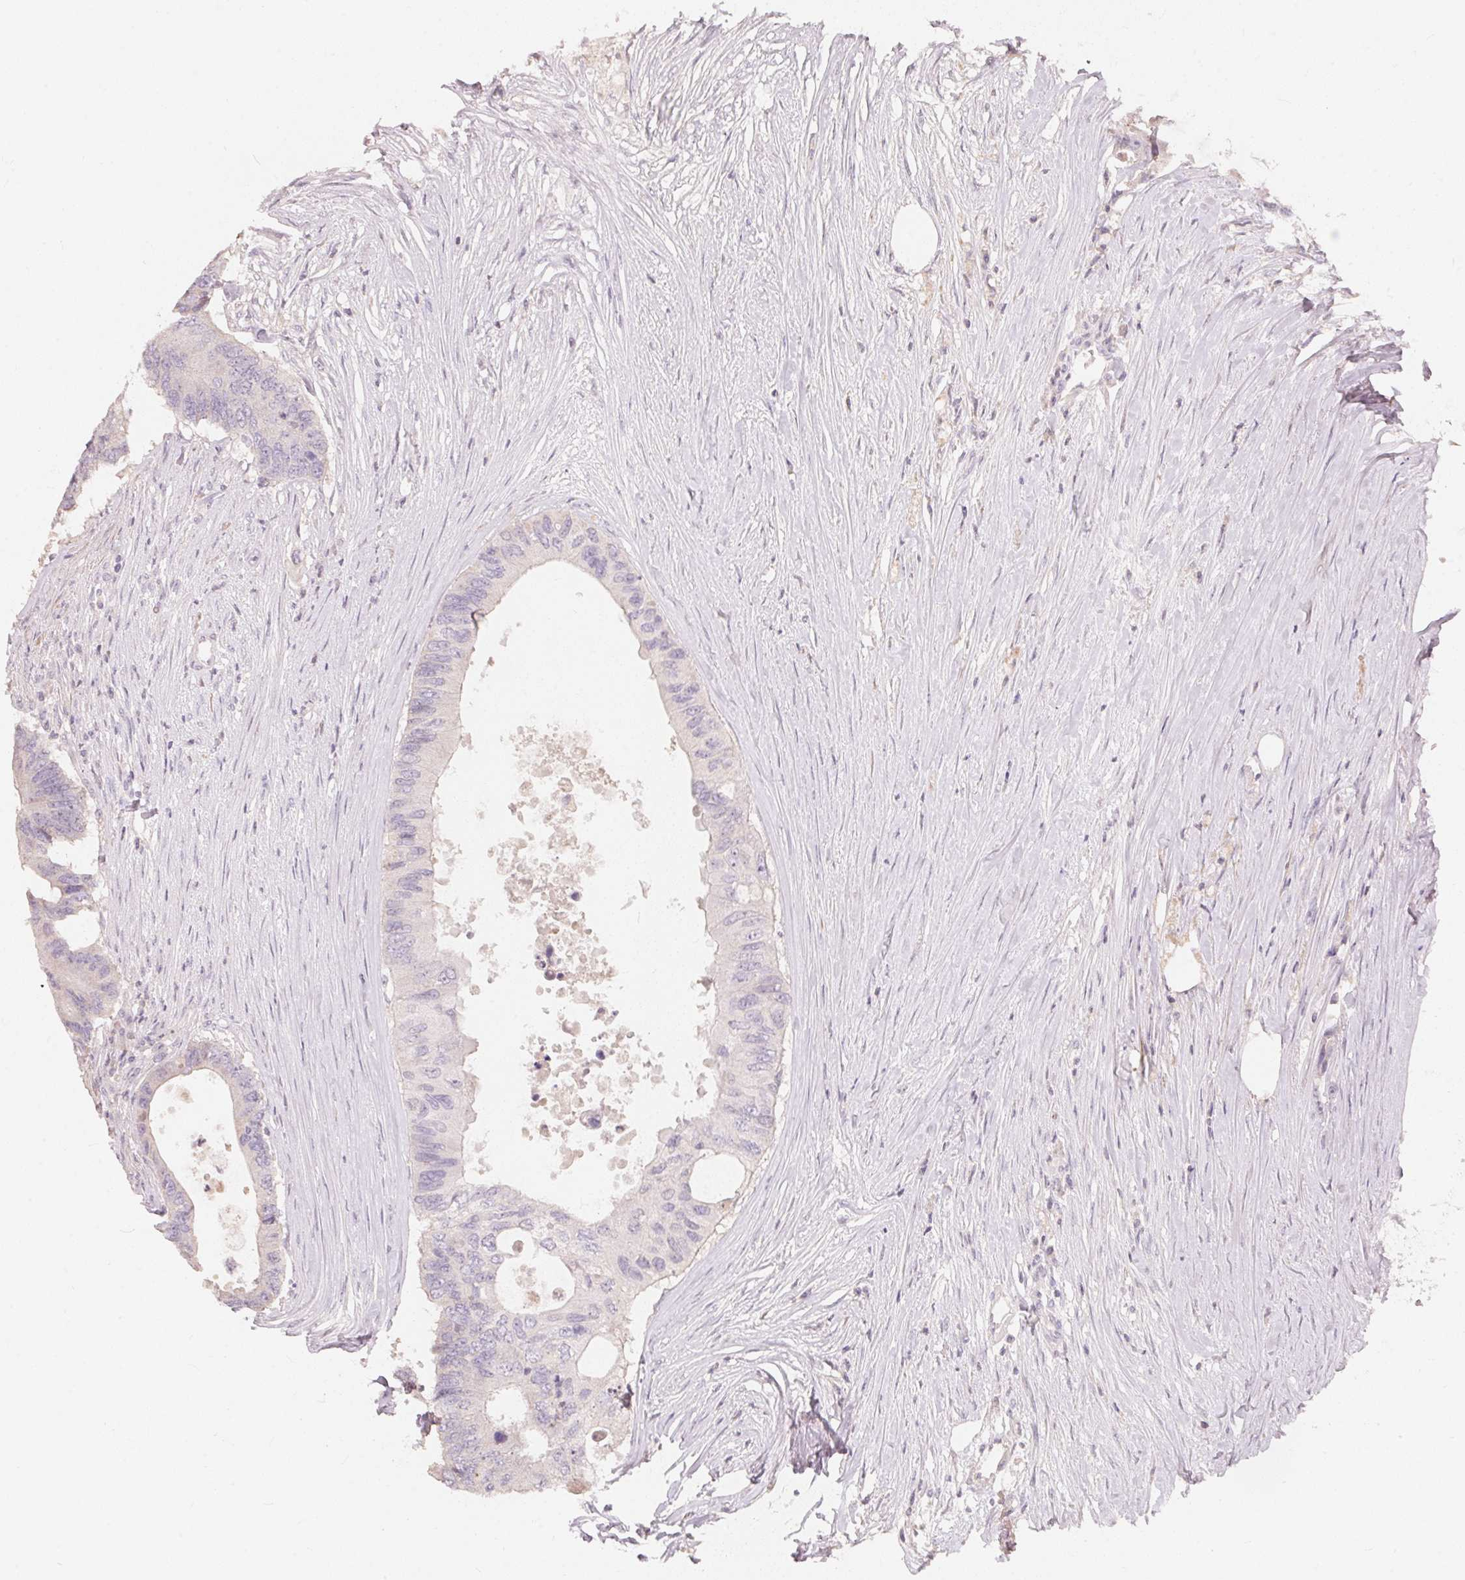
{"staining": {"intensity": "negative", "quantity": "none", "location": "none"}, "tissue": "colorectal cancer", "cell_type": "Tumor cells", "image_type": "cancer", "snomed": [{"axis": "morphology", "description": "Adenocarcinoma, NOS"}, {"axis": "topography", "description": "Colon"}], "caption": "This is an immunohistochemistry (IHC) photomicrograph of adenocarcinoma (colorectal). There is no expression in tumor cells.", "gene": "TP53AIP1", "patient": {"sex": "male", "age": 71}}